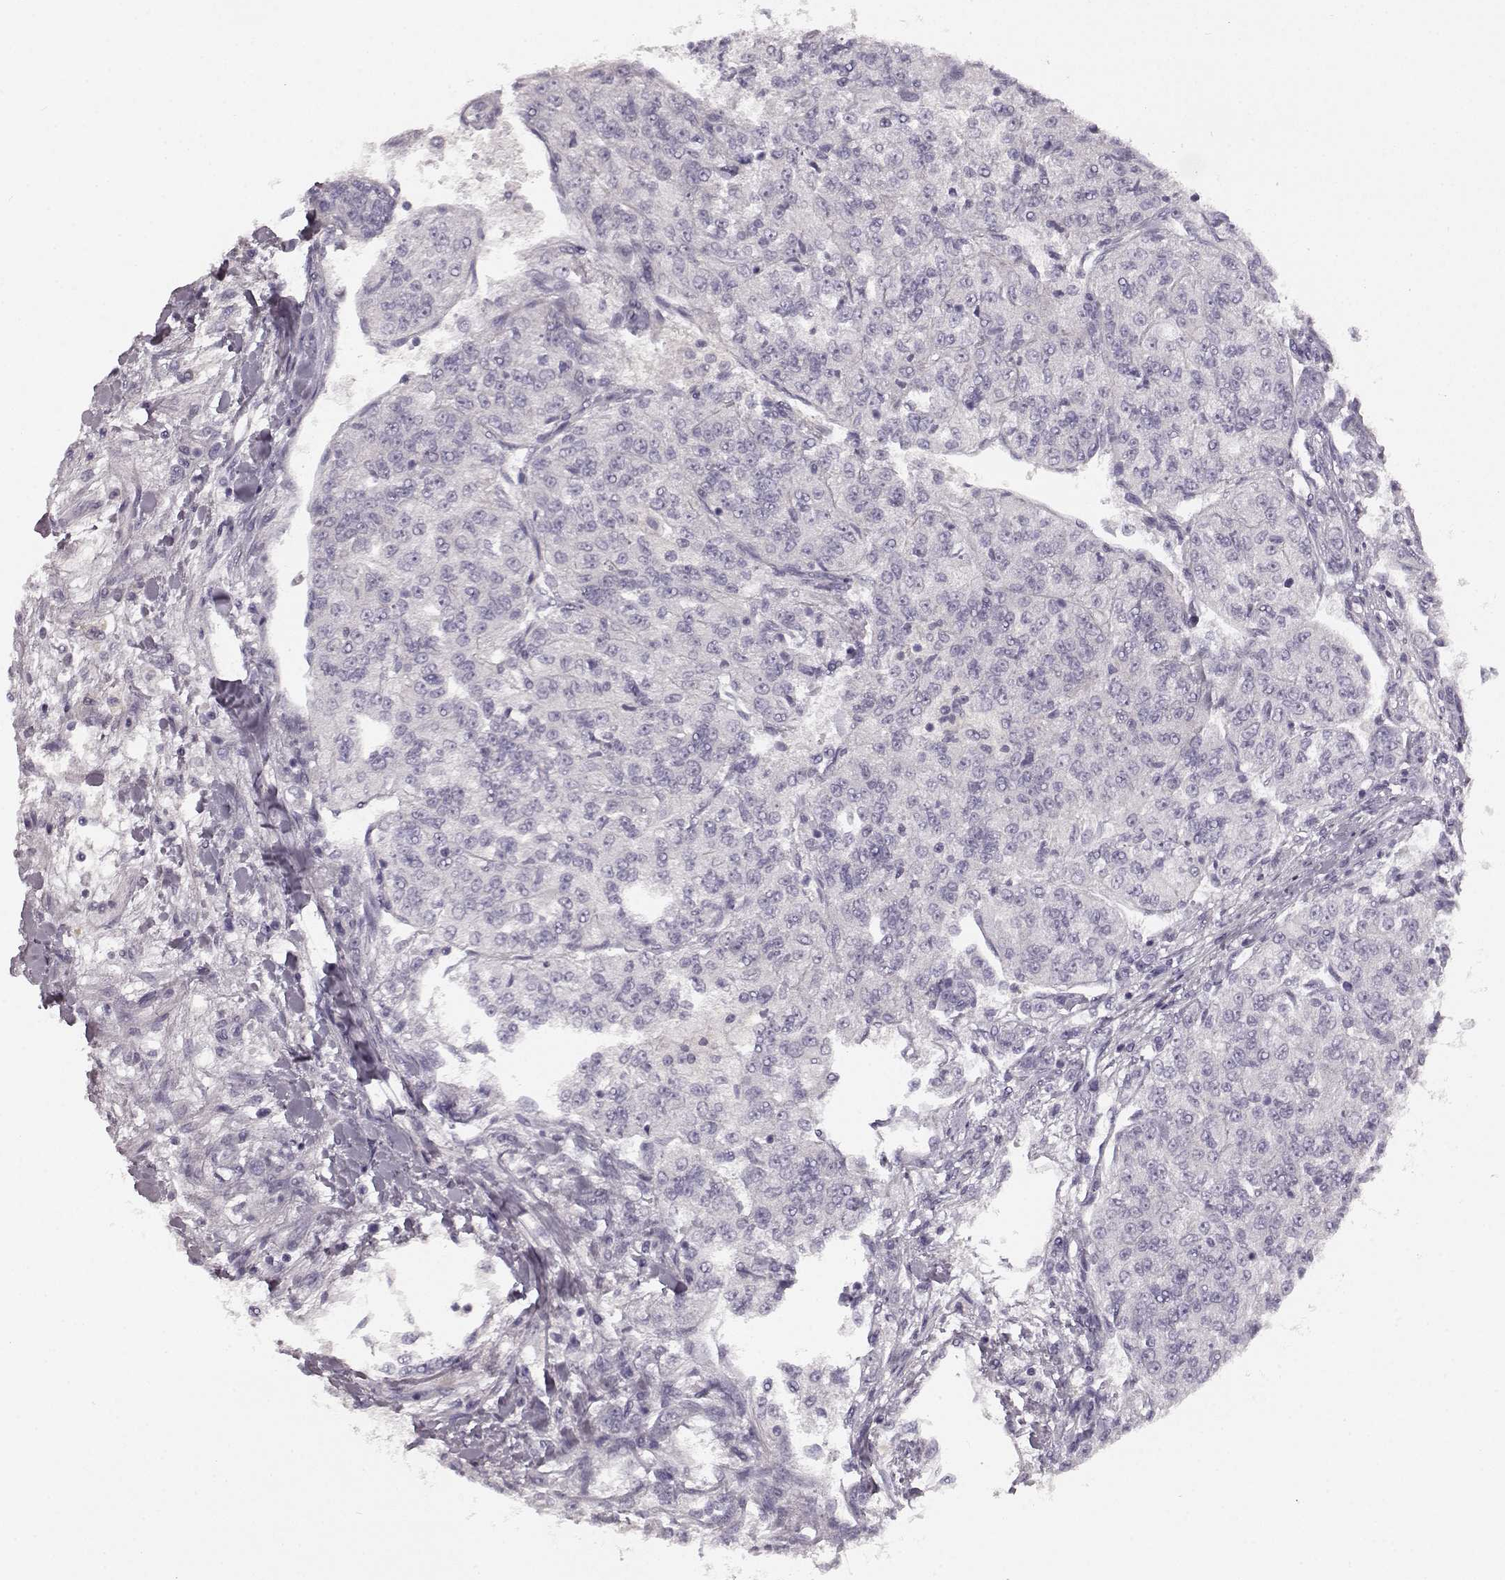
{"staining": {"intensity": "negative", "quantity": "none", "location": "none"}, "tissue": "renal cancer", "cell_type": "Tumor cells", "image_type": "cancer", "snomed": [{"axis": "morphology", "description": "Adenocarcinoma, NOS"}, {"axis": "topography", "description": "Kidney"}], "caption": "High magnification brightfield microscopy of renal cancer stained with DAB (brown) and counterstained with hematoxylin (blue): tumor cells show no significant expression. (DAB (3,3'-diaminobenzidine) immunohistochemistry (IHC), high magnification).", "gene": "KIAA0319", "patient": {"sex": "female", "age": 63}}